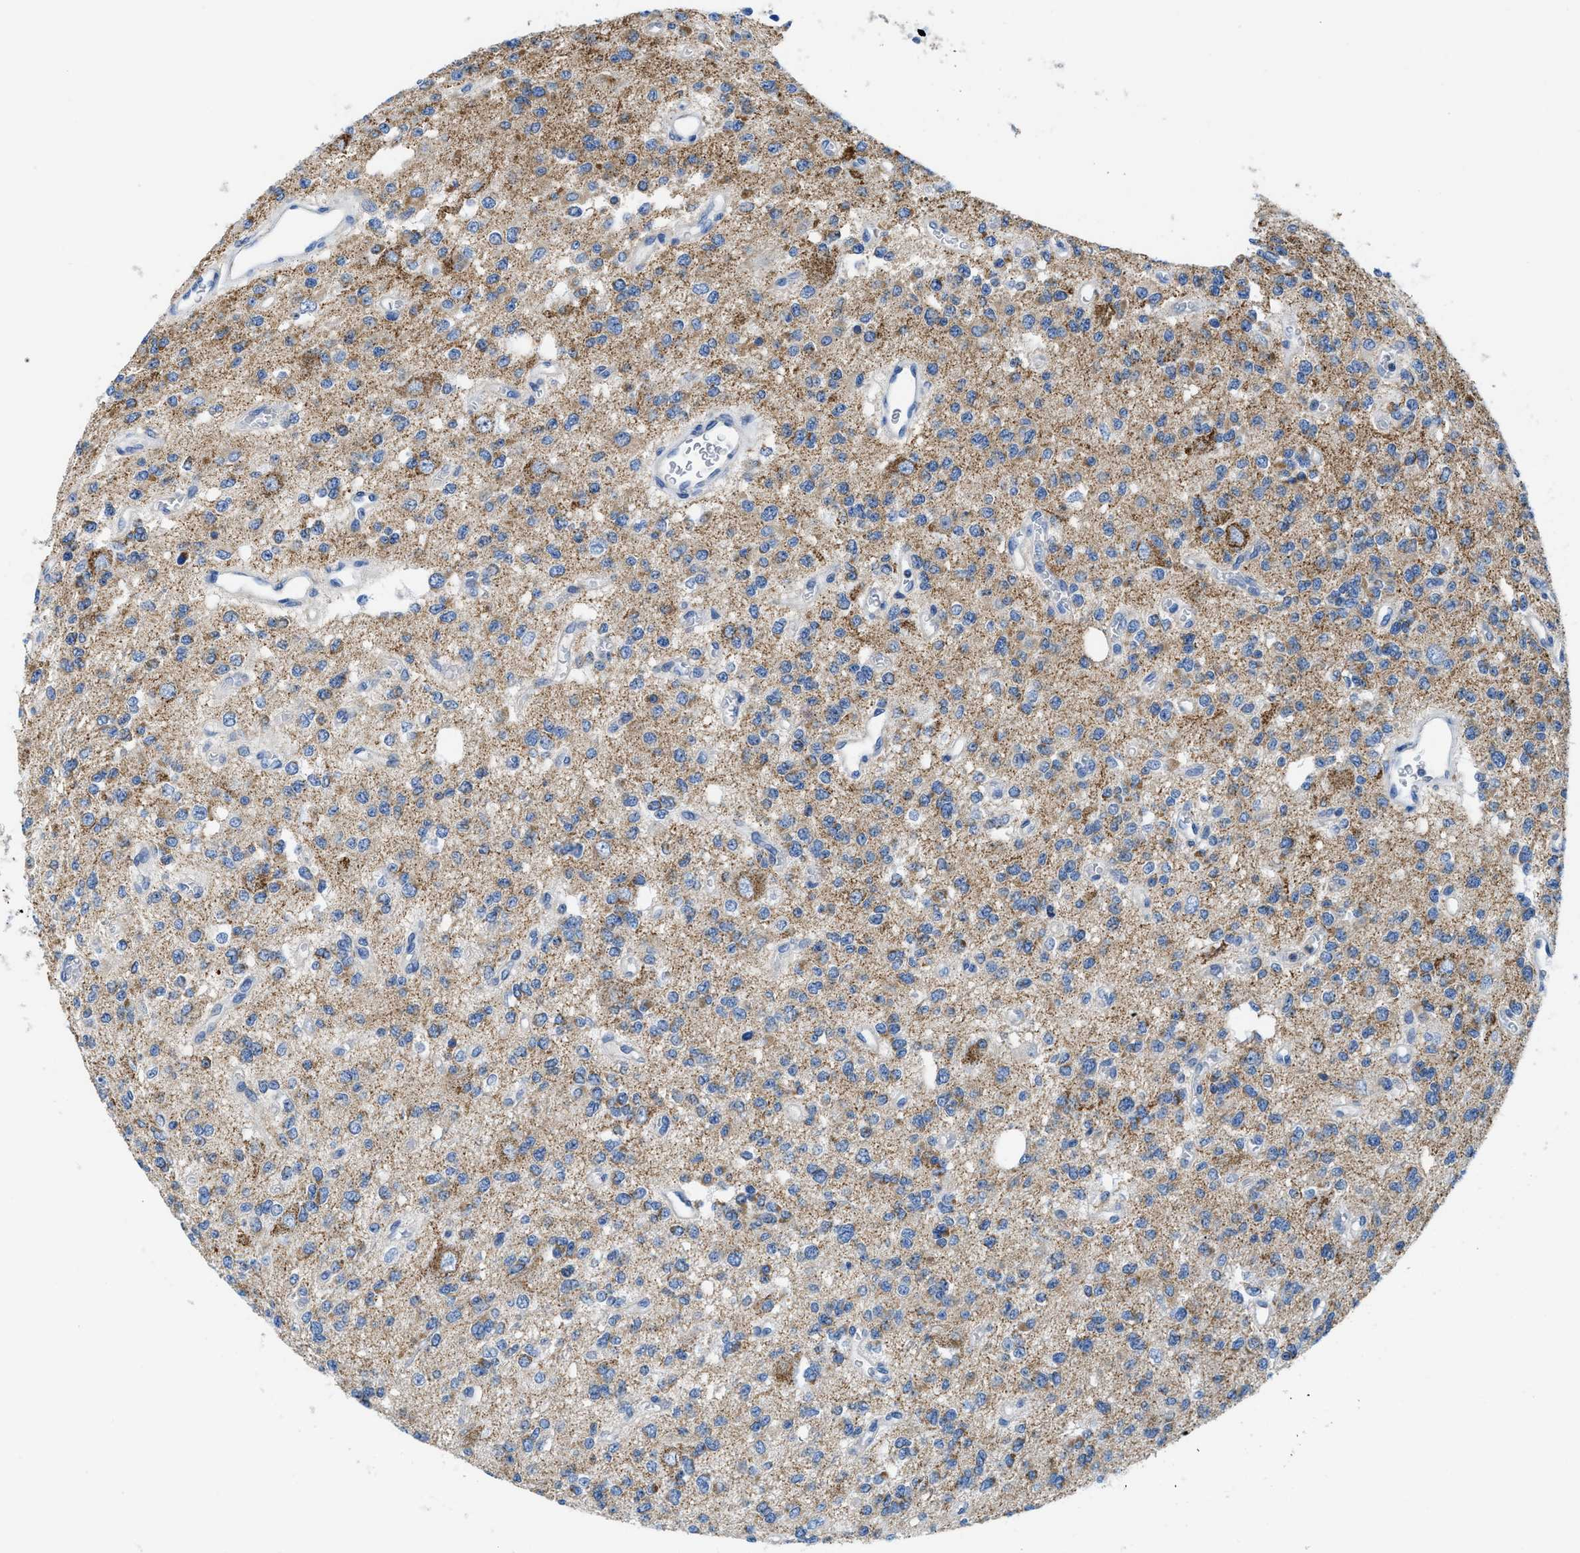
{"staining": {"intensity": "moderate", "quantity": ">75%", "location": "cytoplasmic/membranous"}, "tissue": "glioma", "cell_type": "Tumor cells", "image_type": "cancer", "snomed": [{"axis": "morphology", "description": "Glioma, malignant, Low grade"}, {"axis": "topography", "description": "Brain"}], "caption": "Malignant low-grade glioma stained for a protein (brown) displays moderate cytoplasmic/membranous positive staining in about >75% of tumor cells.", "gene": "SLC25A13", "patient": {"sex": "male", "age": 38}}